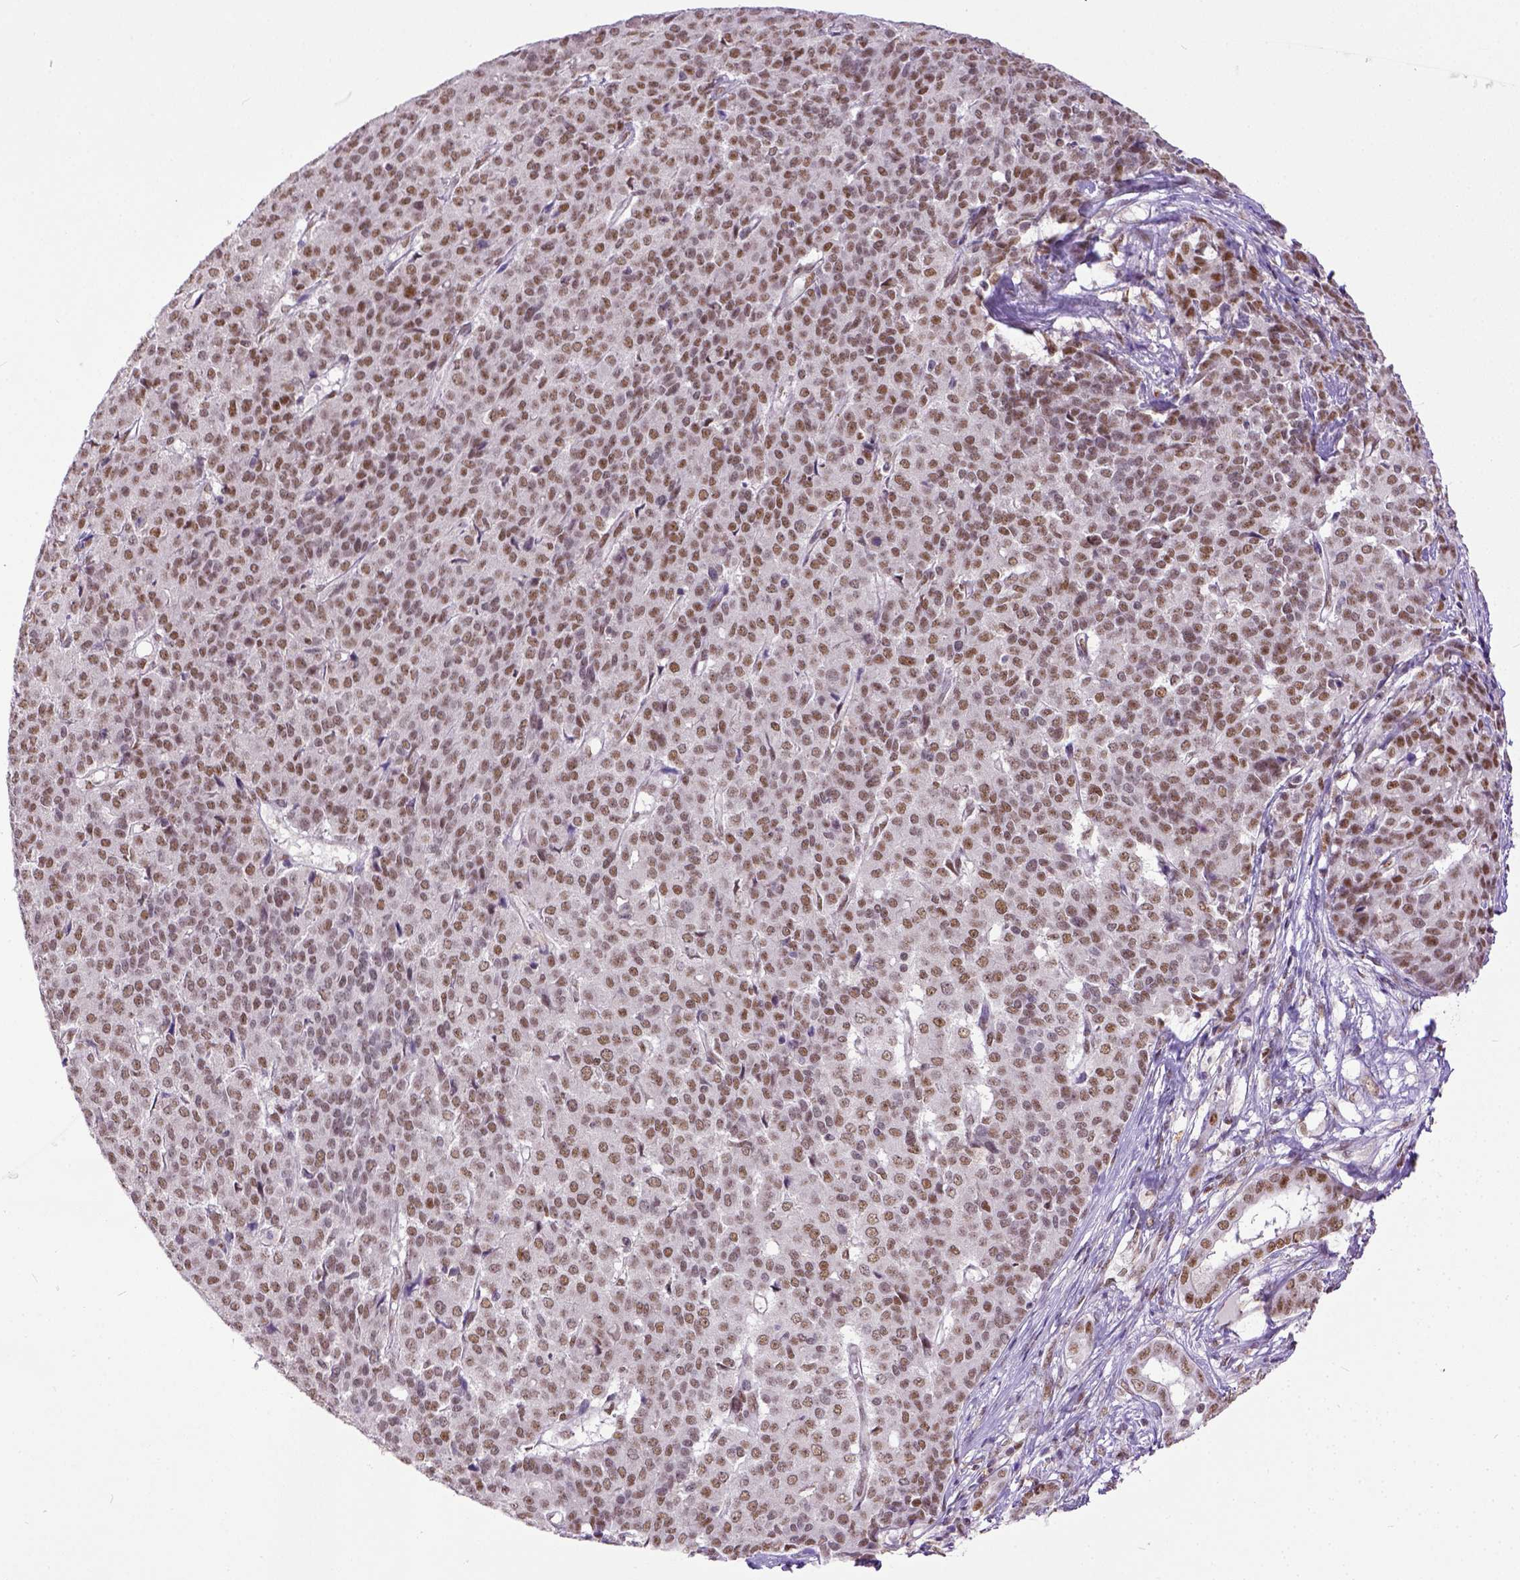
{"staining": {"intensity": "moderate", "quantity": ">75%", "location": "nuclear"}, "tissue": "liver cancer", "cell_type": "Tumor cells", "image_type": "cancer", "snomed": [{"axis": "morphology", "description": "Cholangiocarcinoma"}, {"axis": "topography", "description": "Liver"}], "caption": "Liver cancer (cholangiocarcinoma) was stained to show a protein in brown. There is medium levels of moderate nuclear staining in approximately >75% of tumor cells.", "gene": "ERCC1", "patient": {"sex": "female", "age": 47}}